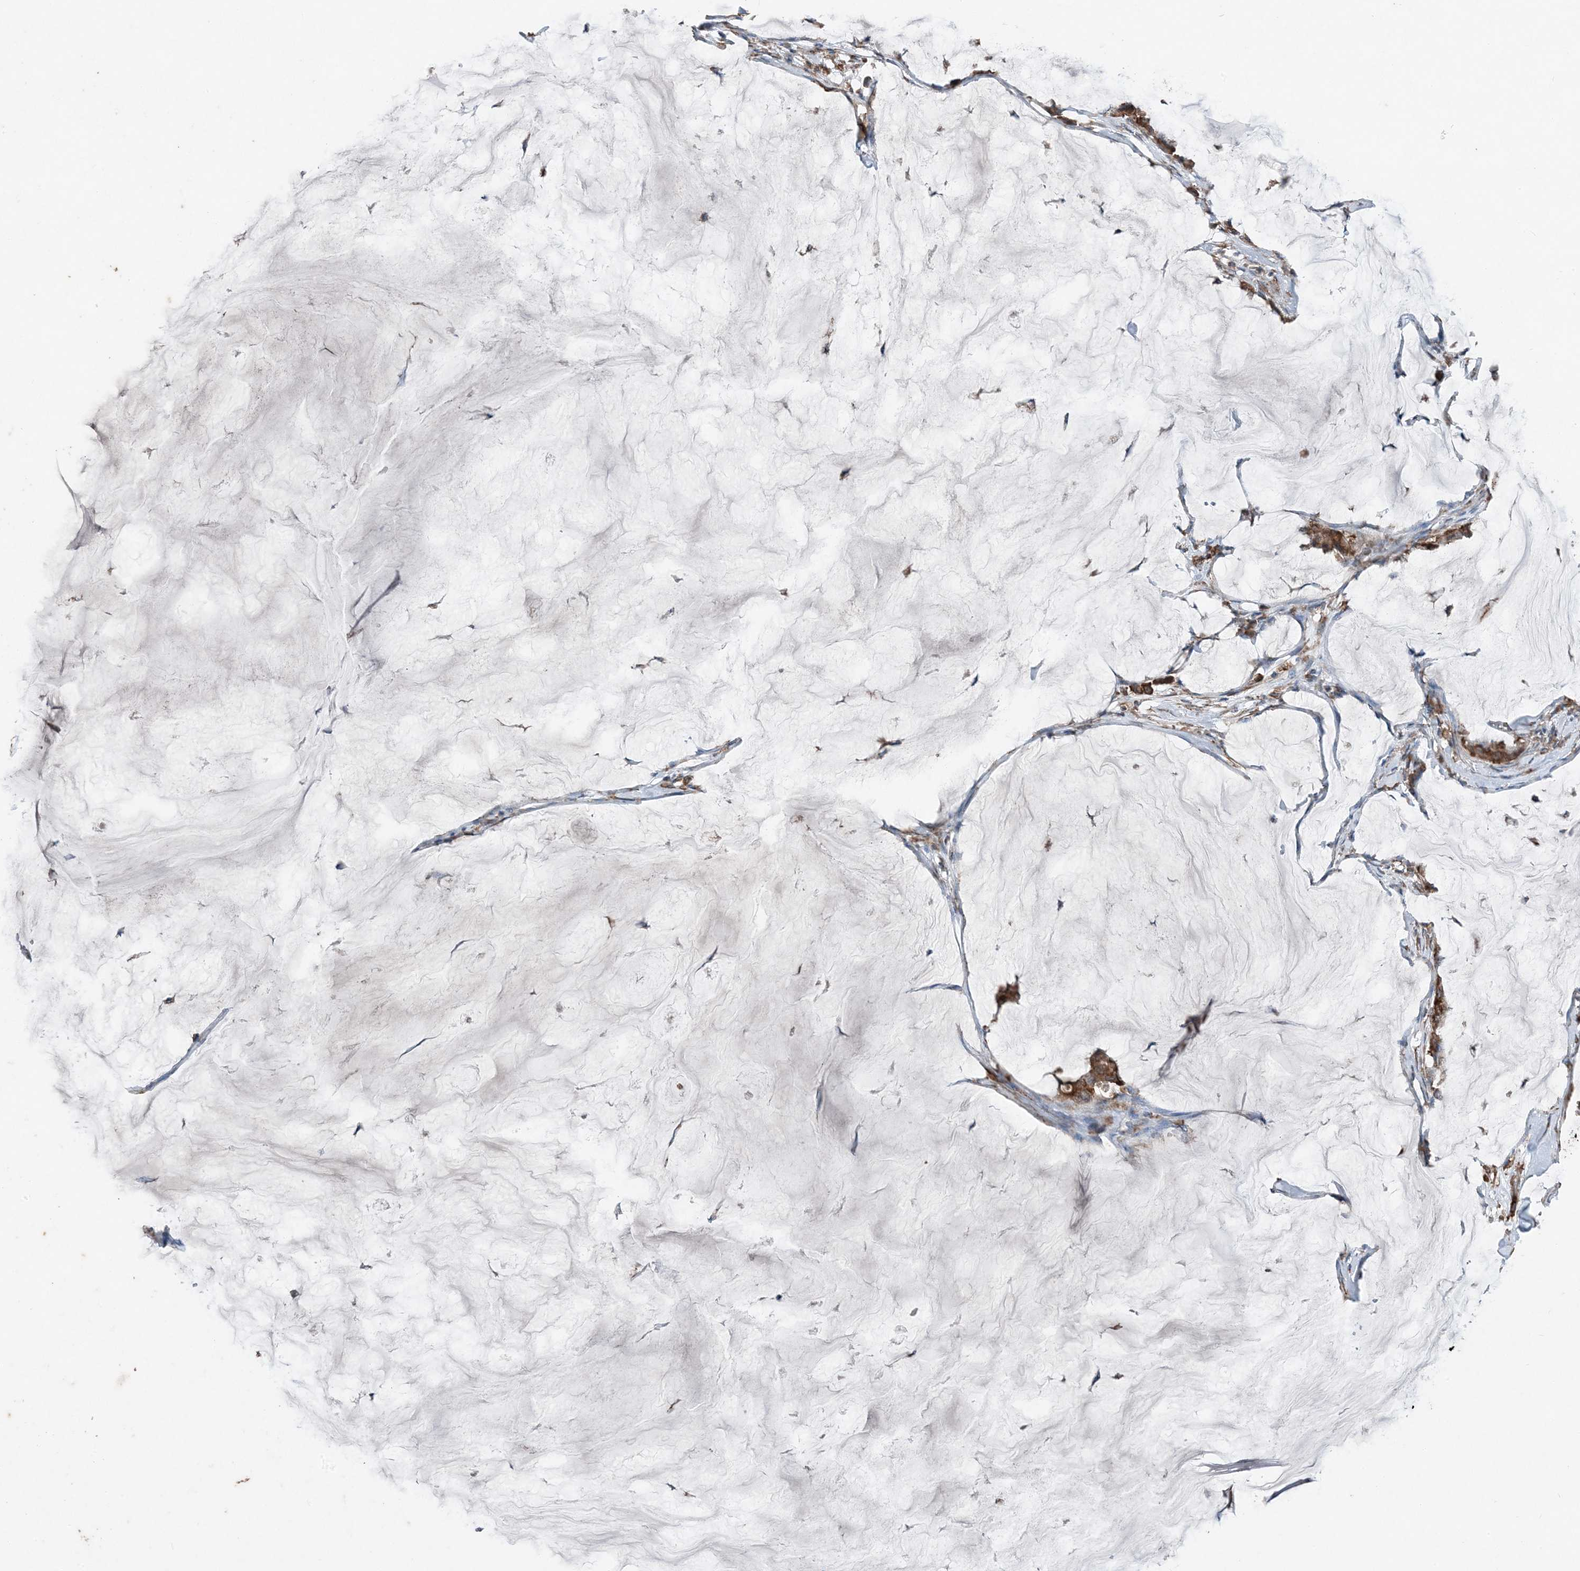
{"staining": {"intensity": "strong", "quantity": ">75%", "location": "cytoplasmic/membranous"}, "tissue": "pancreatic cancer", "cell_type": "Tumor cells", "image_type": "cancer", "snomed": [{"axis": "morphology", "description": "Adenocarcinoma, NOS"}, {"axis": "topography", "description": "Pancreas"}], "caption": "Immunohistochemistry (IHC) of human pancreatic cancer displays high levels of strong cytoplasmic/membranous staining in about >75% of tumor cells.", "gene": "PDIA6", "patient": {"sex": "male", "age": 41}}